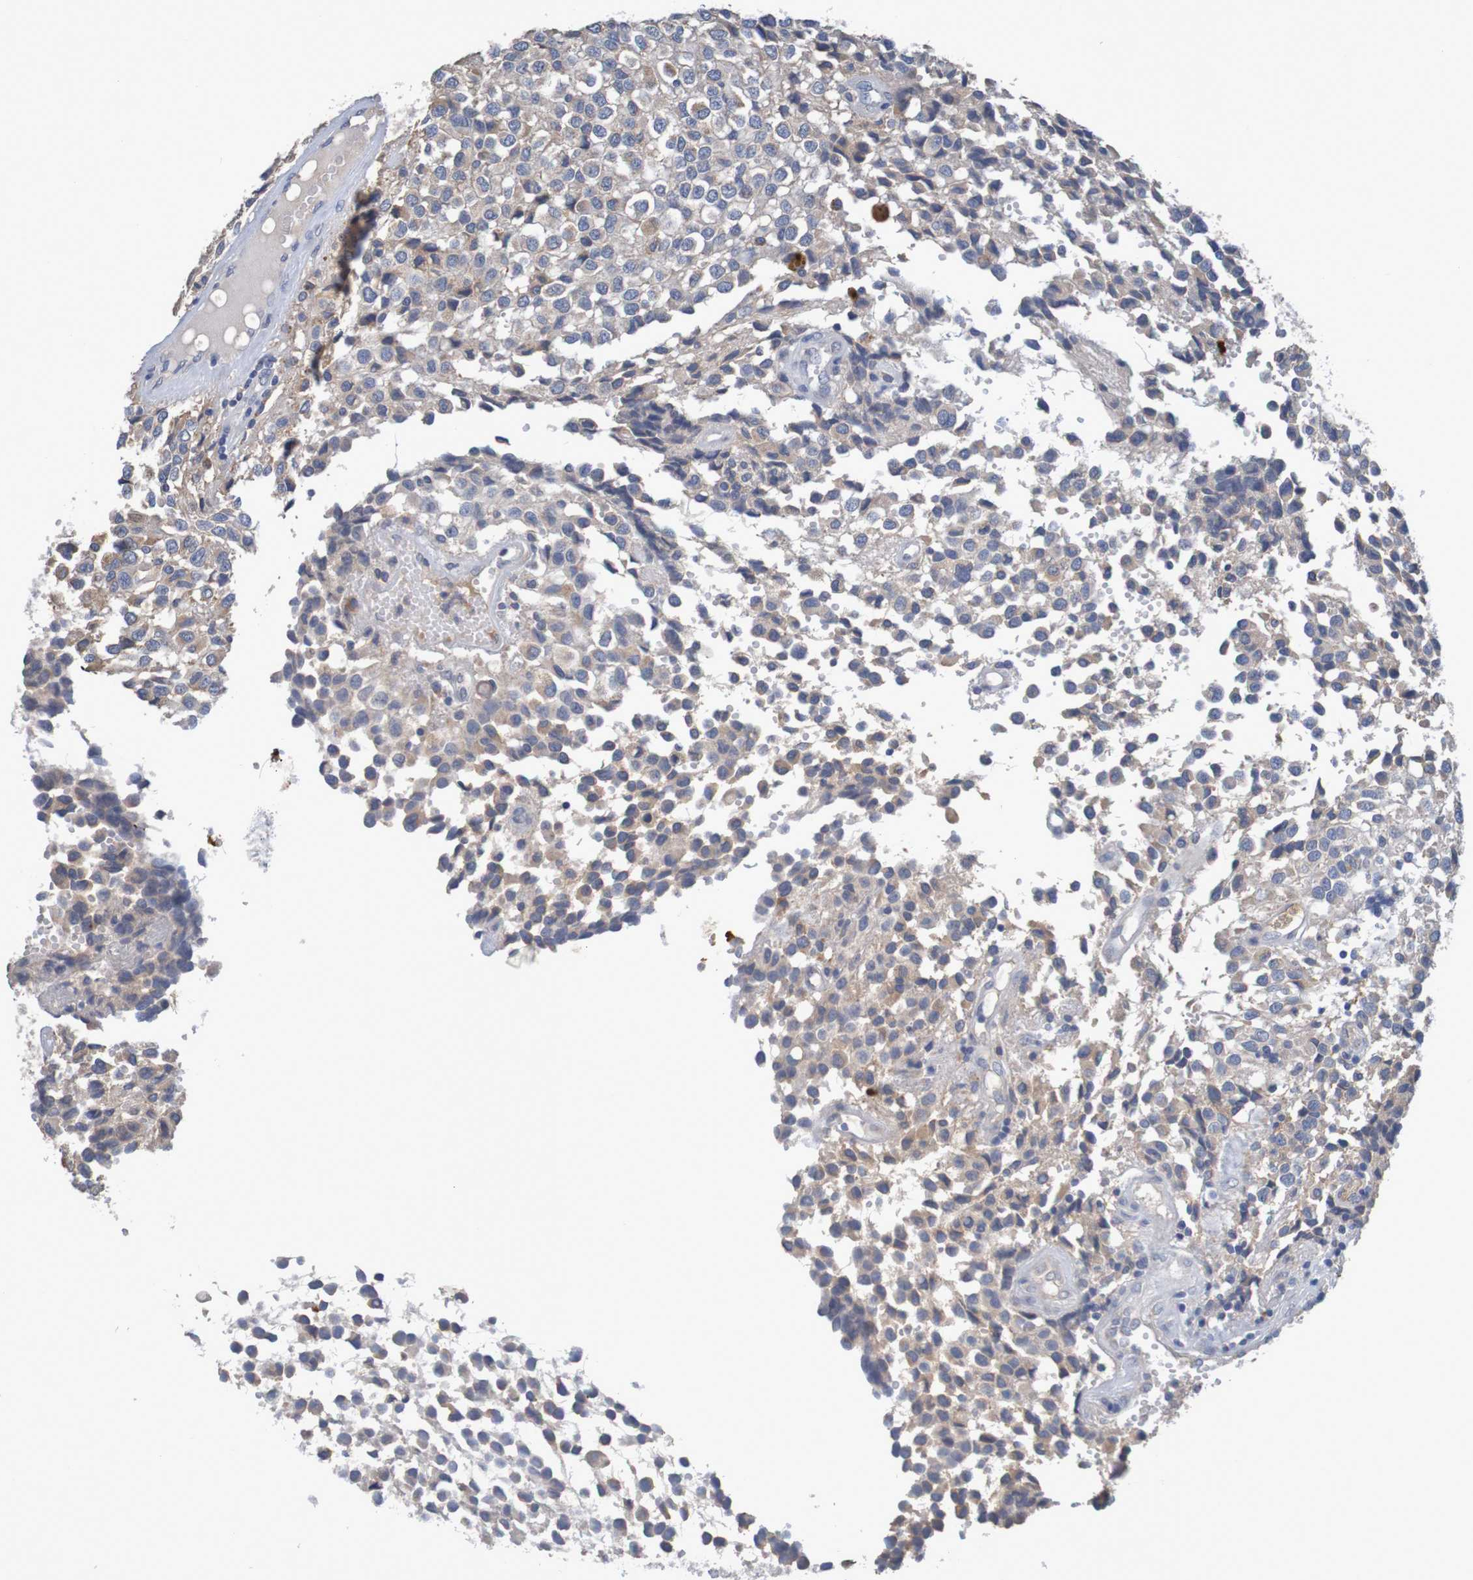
{"staining": {"intensity": "weak", "quantity": ">75%", "location": "cytoplasmic/membranous"}, "tissue": "glioma", "cell_type": "Tumor cells", "image_type": "cancer", "snomed": [{"axis": "morphology", "description": "Glioma, malignant, High grade"}, {"axis": "topography", "description": "Brain"}], "caption": "Protein expression analysis of glioma displays weak cytoplasmic/membranous positivity in approximately >75% of tumor cells. Immunohistochemistry (ihc) stains the protein in brown and the nuclei are stained blue.", "gene": "LTA", "patient": {"sex": "male", "age": 32}}